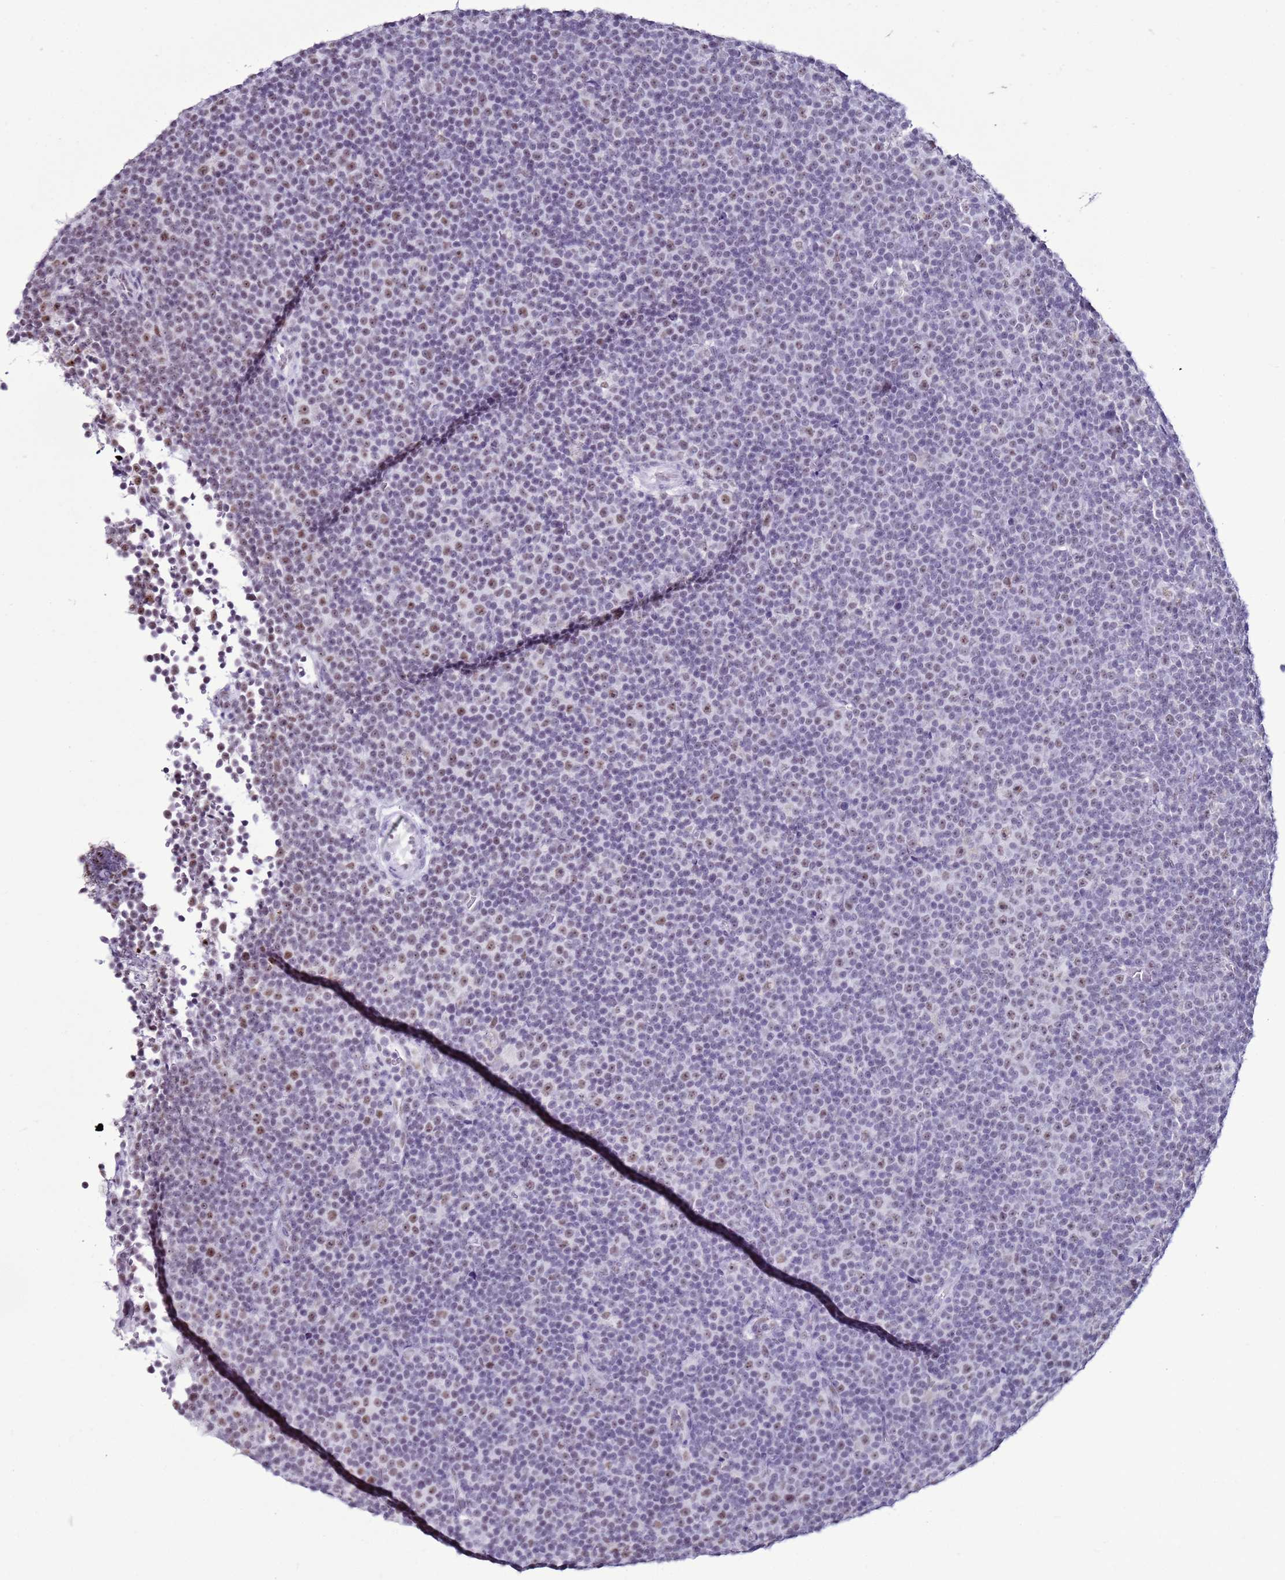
{"staining": {"intensity": "negative", "quantity": "none", "location": "none"}, "tissue": "lymphoma", "cell_type": "Tumor cells", "image_type": "cancer", "snomed": [{"axis": "morphology", "description": "Malignant lymphoma, non-Hodgkin's type, Low grade"}, {"axis": "topography", "description": "Lymph node"}], "caption": "Tumor cells show no significant positivity in malignant lymphoma, non-Hodgkin's type (low-grade). (Brightfield microscopy of DAB immunohistochemistry (IHC) at high magnification).", "gene": "DHX15", "patient": {"sex": "female", "age": 67}}